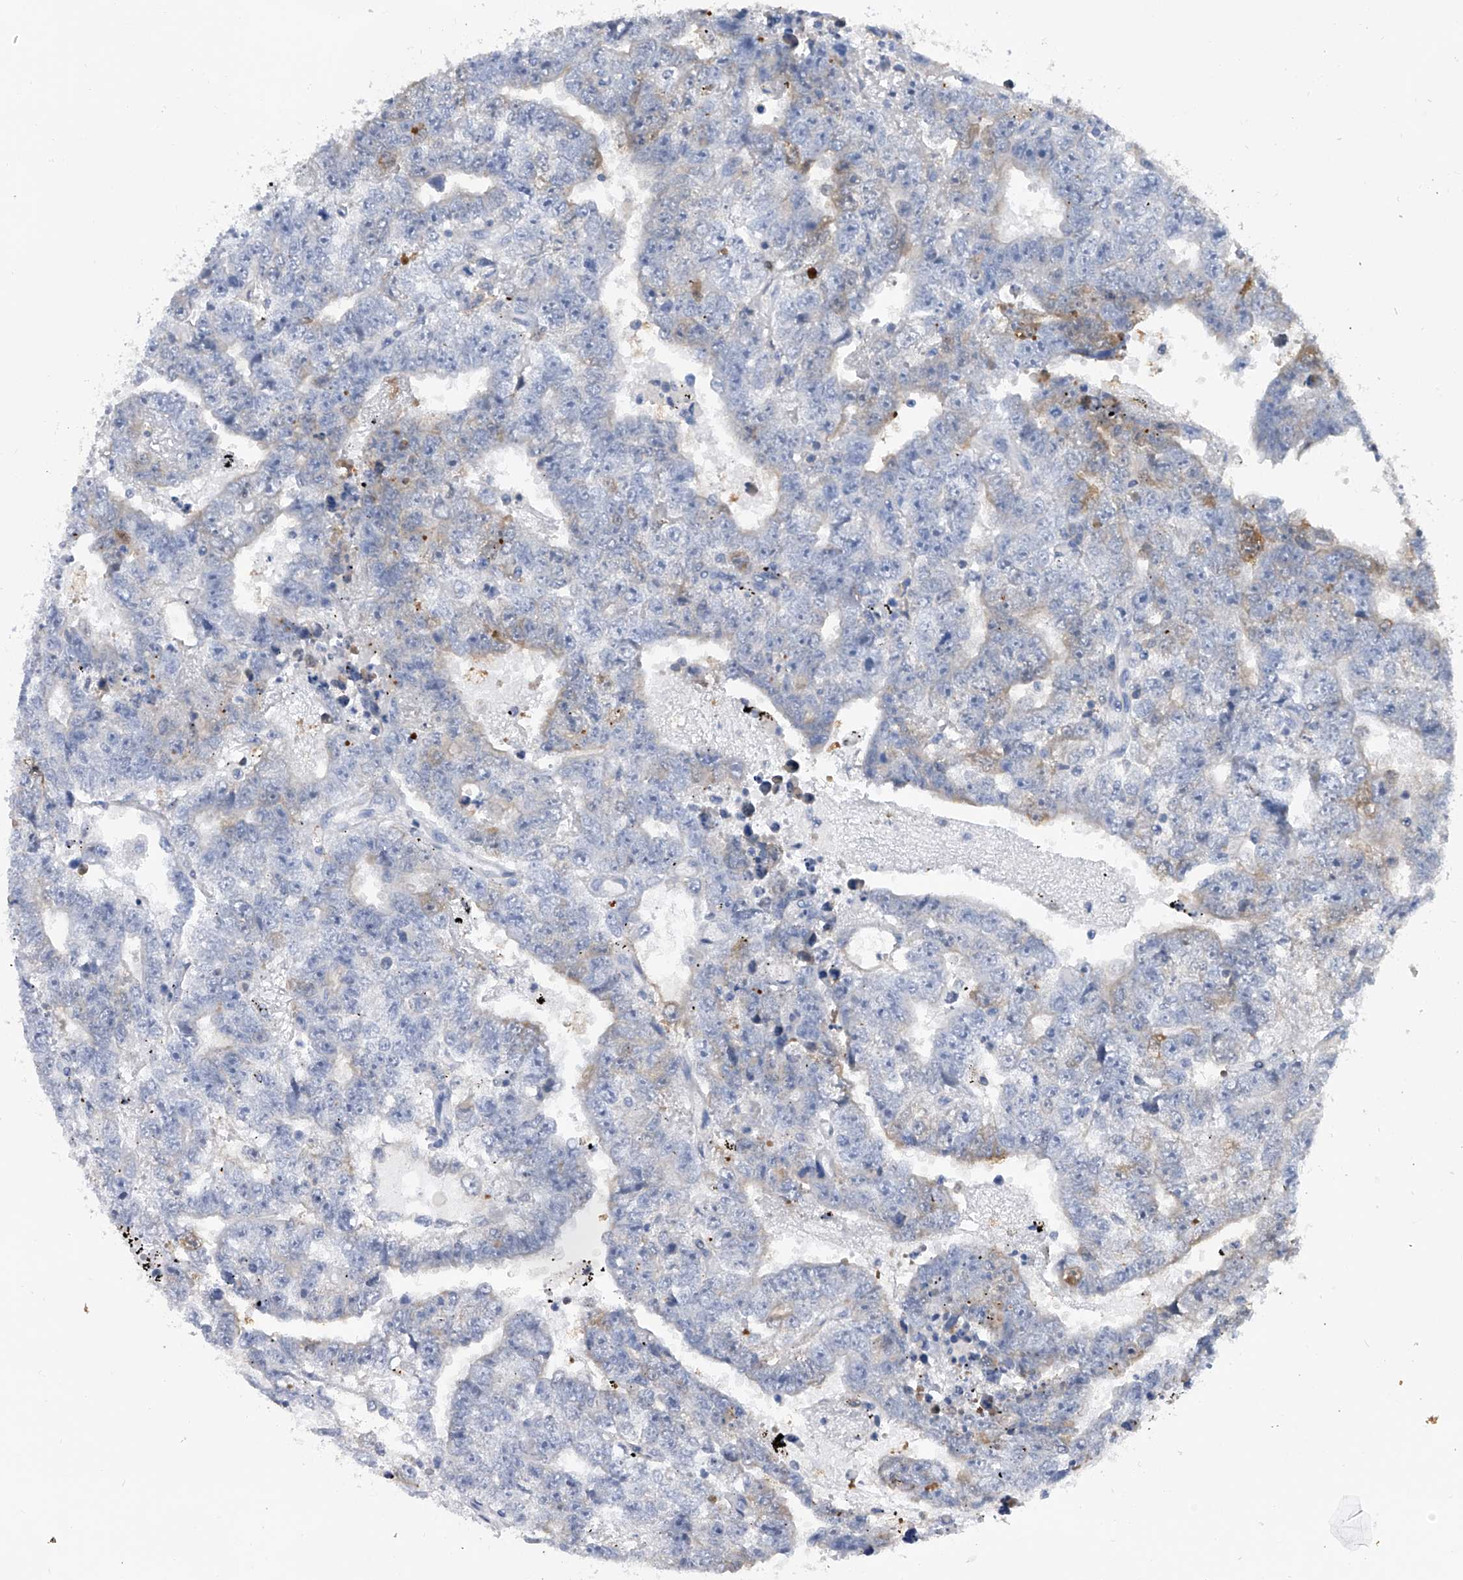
{"staining": {"intensity": "negative", "quantity": "none", "location": "none"}, "tissue": "testis cancer", "cell_type": "Tumor cells", "image_type": "cancer", "snomed": [{"axis": "morphology", "description": "Carcinoma, Embryonal, NOS"}, {"axis": "topography", "description": "Testis"}], "caption": "Tumor cells show no significant protein staining in testis cancer.", "gene": "SERPINB9", "patient": {"sex": "male", "age": 25}}